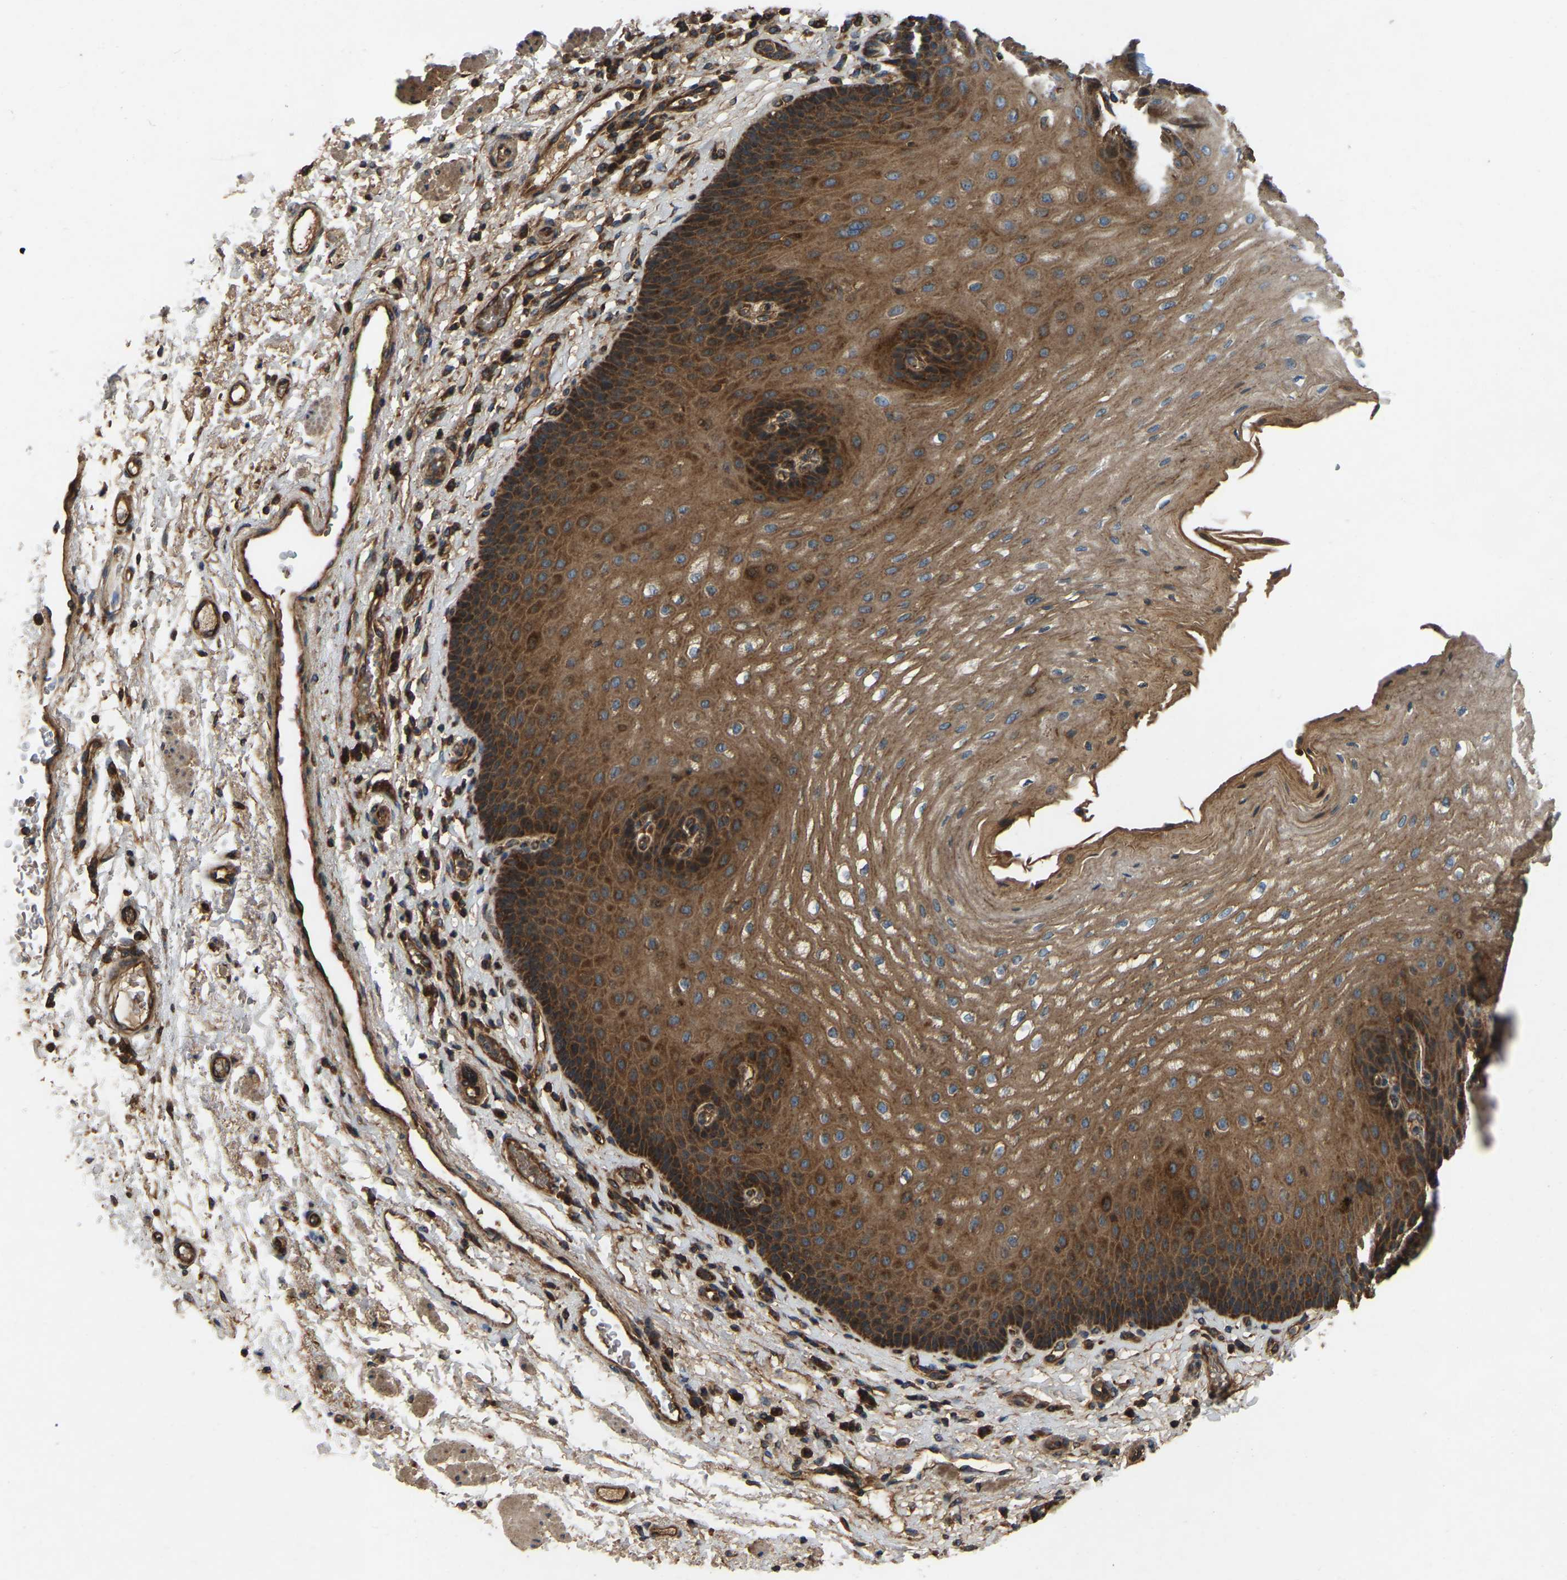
{"staining": {"intensity": "strong", "quantity": ">75%", "location": "cytoplasmic/membranous"}, "tissue": "esophagus", "cell_type": "Squamous epithelial cells", "image_type": "normal", "snomed": [{"axis": "morphology", "description": "Normal tissue, NOS"}, {"axis": "topography", "description": "Esophagus"}], "caption": "Strong cytoplasmic/membranous staining is appreciated in approximately >75% of squamous epithelial cells in benign esophagus. (DAB IHC with brightfield microscopy, high magnification).", "gene": "SAMD9L", "patient": {"sex": "male", "age": 54}}